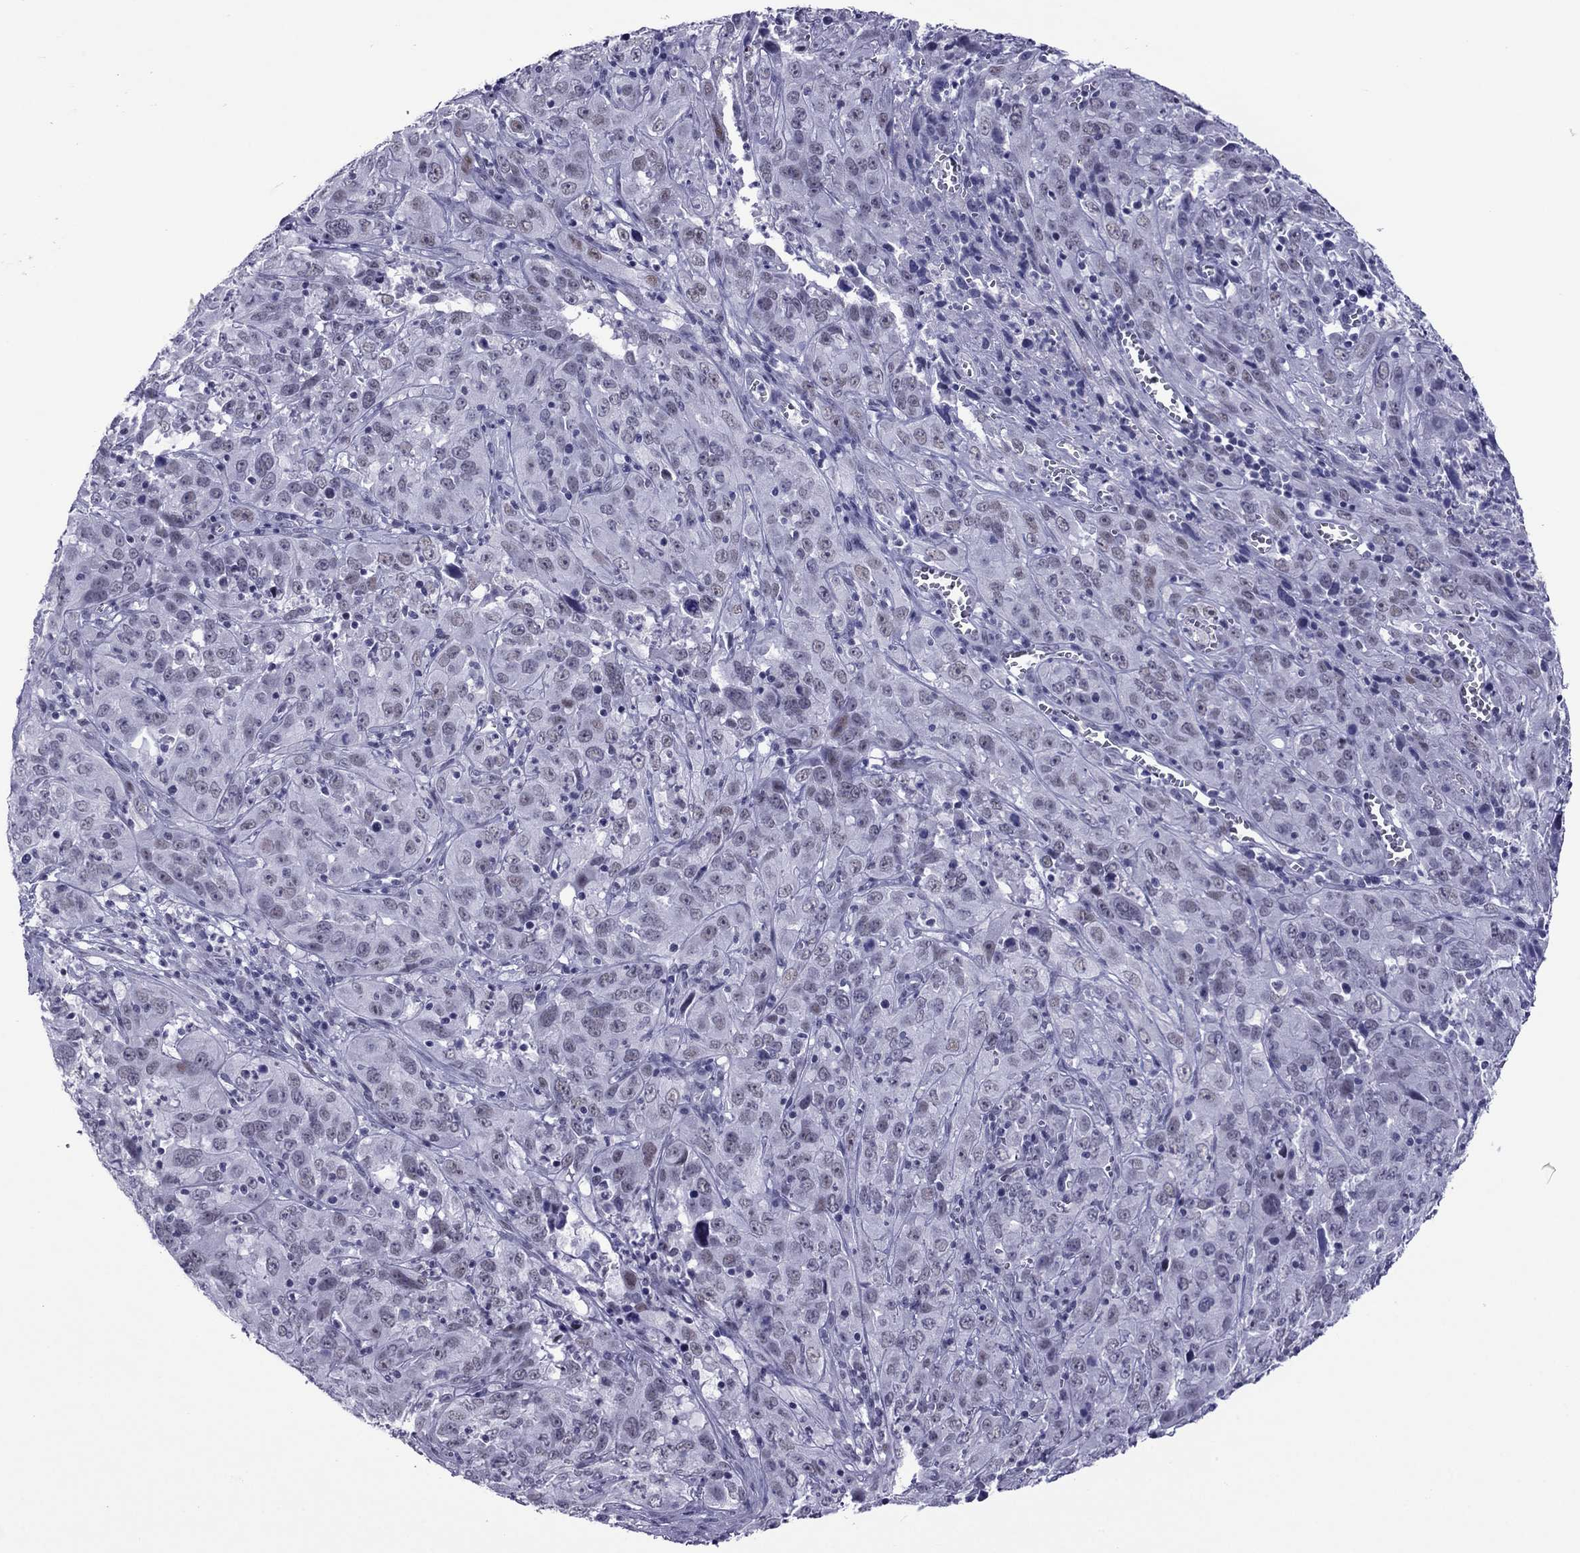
{"staining": {"intensity": "negative", "quantity": "none", "location": "none"}, "tissue": "cervical cancer", "cell_type": "Tumor cells", "image_type": "cancer", "snomed": [{"axis": "morphology", "description": "Squamous cell carcinoma, NOS"}, {"axis": "topography", "description": "Cervix"}], "caption": "The histopathology image demonstrates no significant staining in tumor cells of cervical cancer (squamous cell carcinoma).", "gene": "MYLK3", "patient": {"sex": "female", "age": 32}}